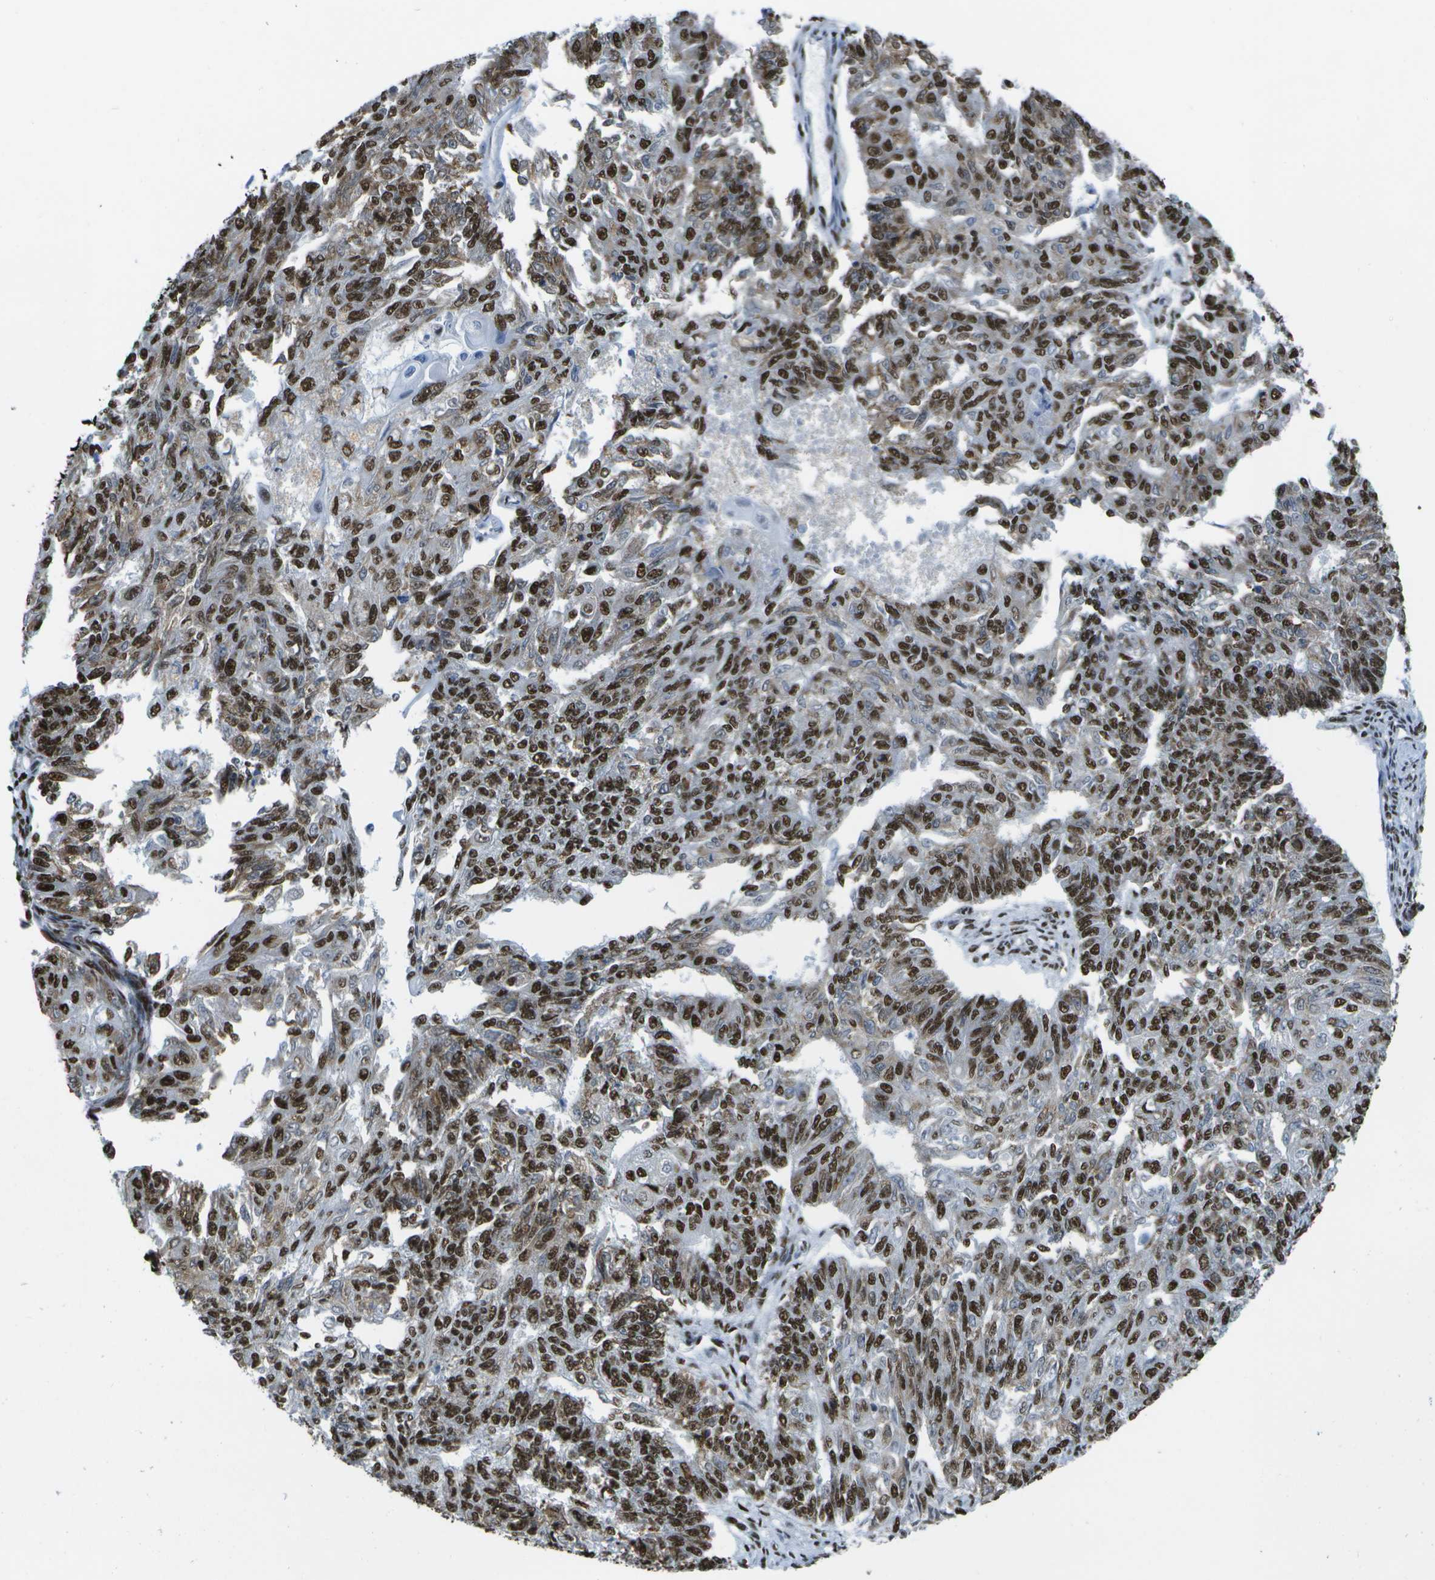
{"staining": {"intensity": "strong", "quantity": ">75%", "location": "nuclear"}, "tissue": "endometrial cancer", "cell_type": "Tumor cells", "image_type": "cancer", "snomed": [{"axis": "morphology", "description": "Adenocarcinoma, NOS"}, {"axis": "topography", "description": "Endometrium"}], "caption": "IHC staining of endometrial cancer (adenocarcinoma), which demonstrates high levels of strong nuclear staining in about >75% of tumor cells indicating strong nuclear protein staining. The staining was performed using DAB (brown) for protein detection and nuclei were counterstained in hematoxylin (blue).", "gene": "NSRP1", "patient": {"sex": "female", "age": 32}}